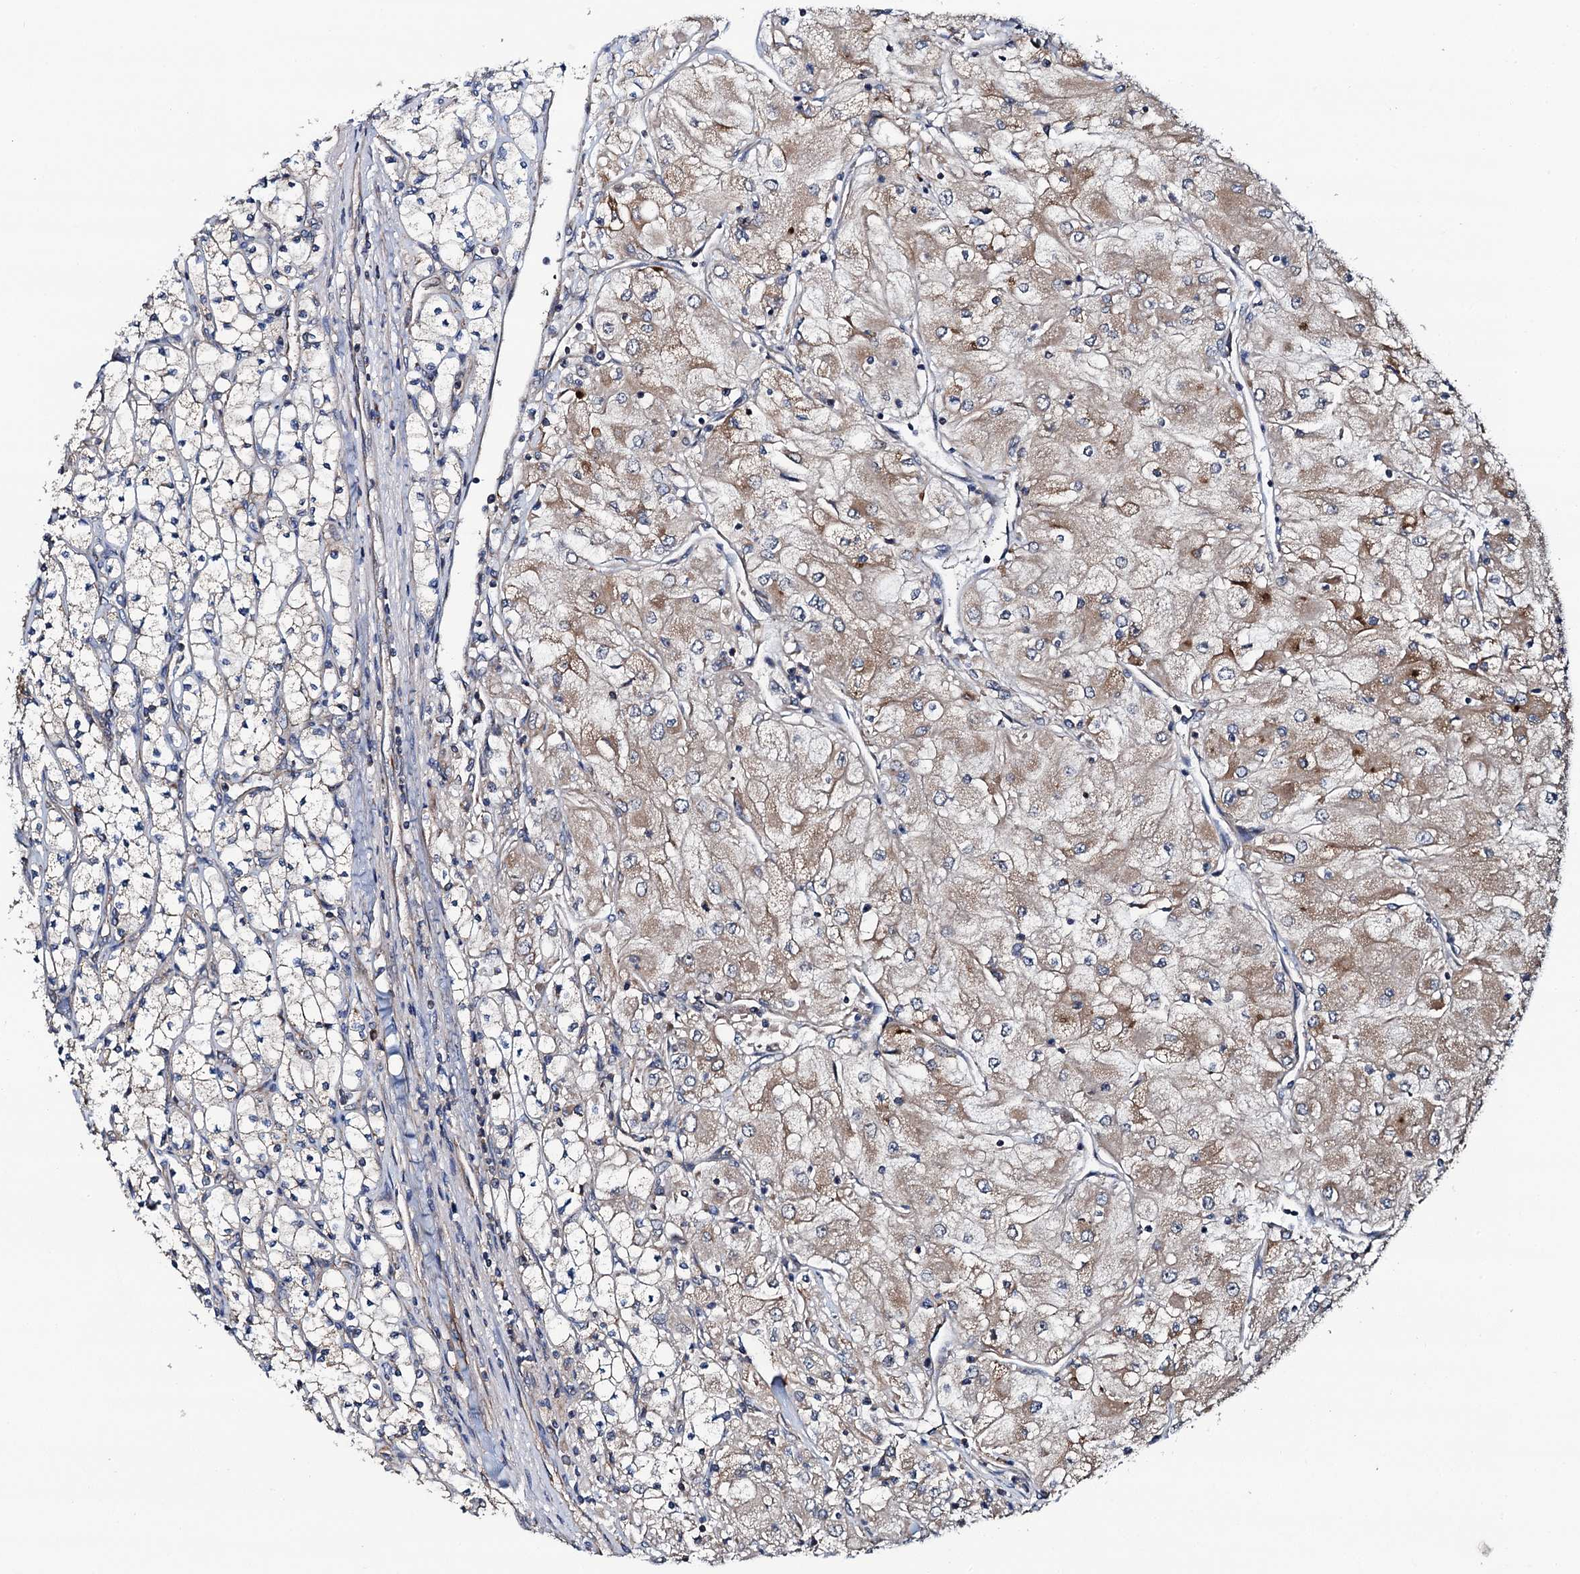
{"staining": {"intensity": "moderate", "quantity": "25%-75%", "location": "cytoplasmic/membranous"}, "tissue": "renal cancer", "cell_type": "Tumor cells", "image_type": "cancer", "snomed": [{"axis": "morphology", "description": "Adenocarcinoma, NOS"}, {"axis": "topography", "description": "Kidney"}], "caption": "A brown stain labels moderate cytoplasmic/membranous expression of a protein in renal adenocarcinoma tumor cells.", "gene": "NEK1", "patient": {"sex": "male", "age": 80}}